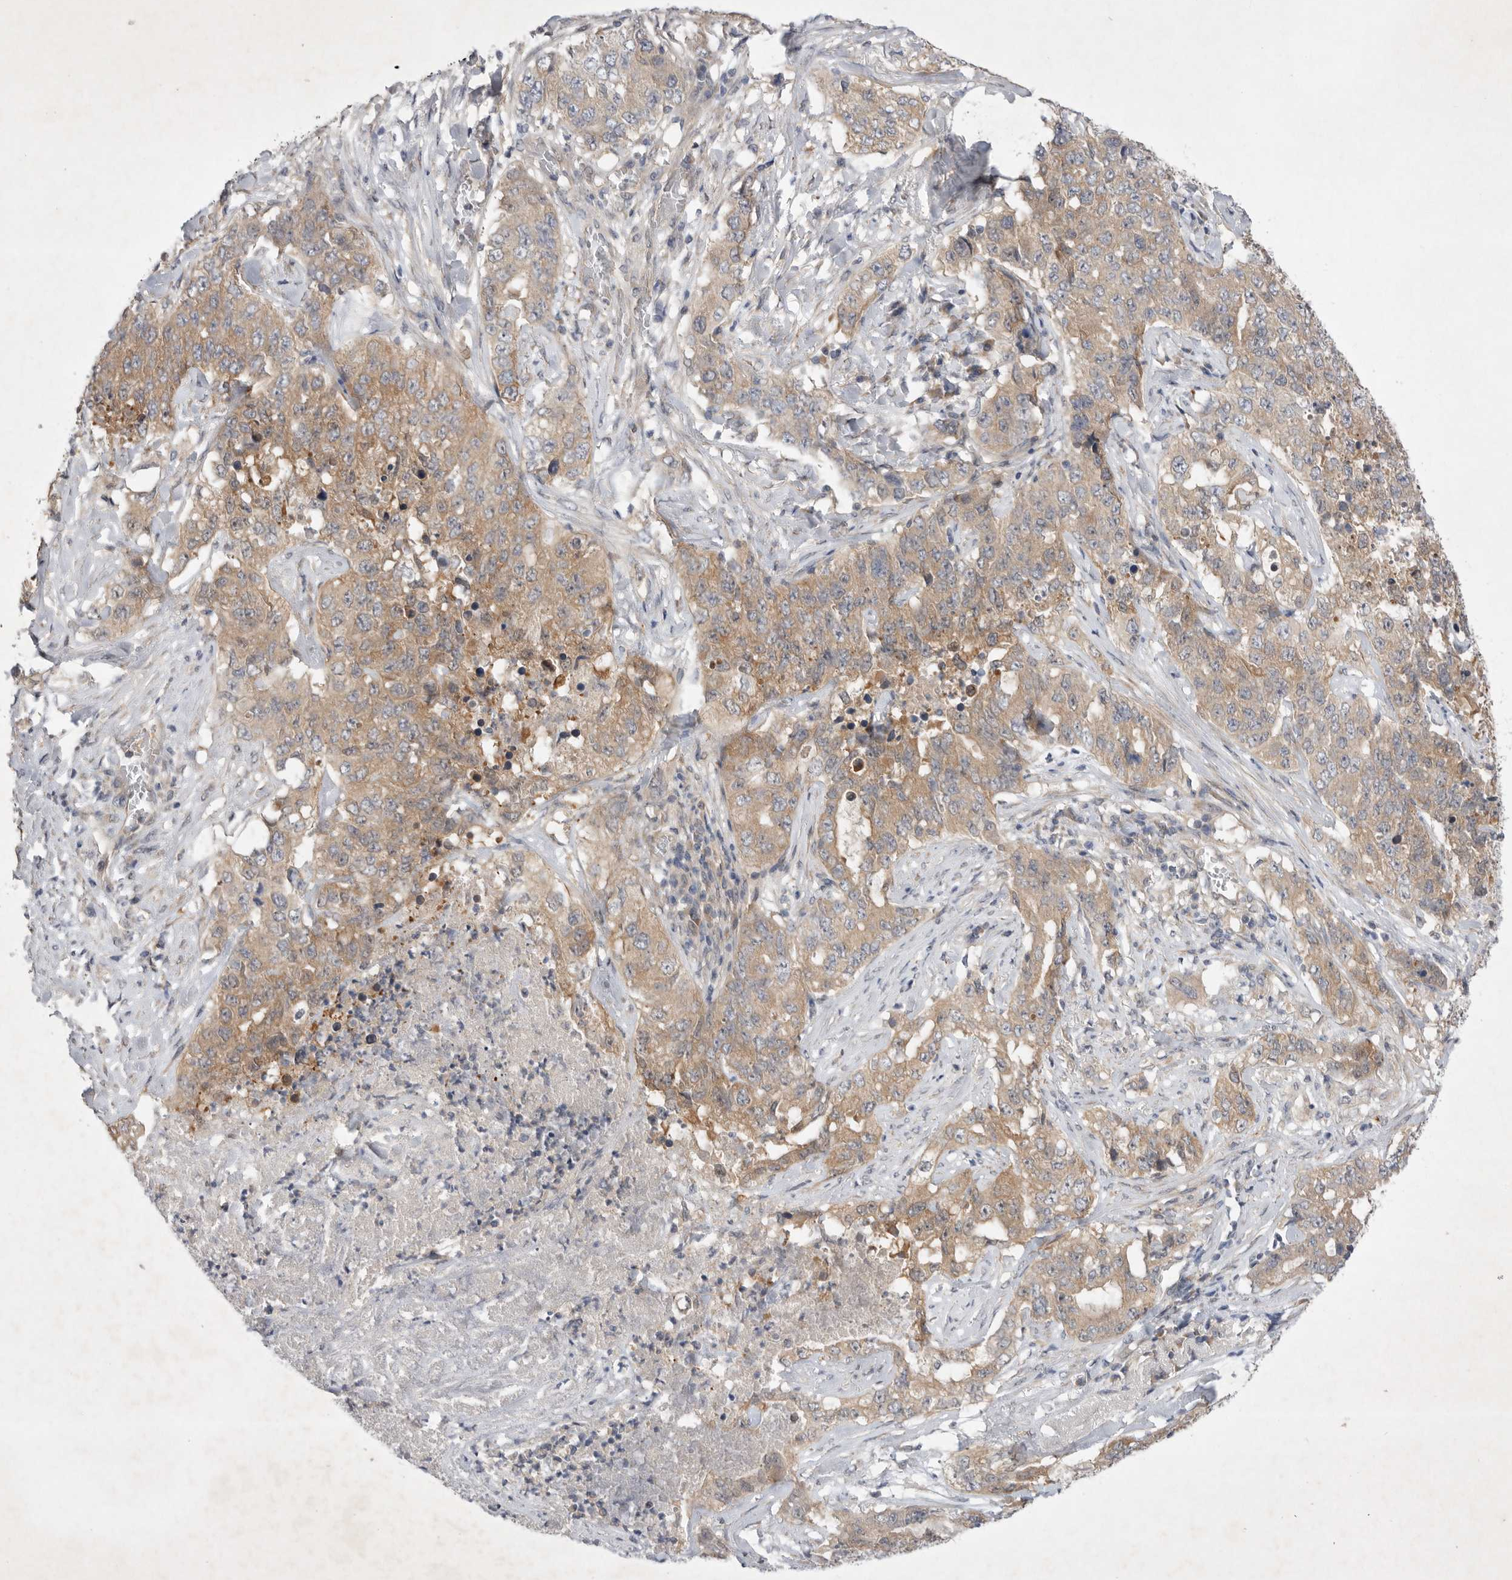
{"staining": {"intensity": "moderate", "quantity": ">75%", "location": "cytoplasmic/membranous"}, "tissue": "lung cancer", "cell_type": "Tumor cells", "image_type": "cancer", "snomed": [{"axis": "morphology", "description": "Adenocarcinoma, NOS"}, {"axis": "topography", "description": "Lung"}], "caption": "The histopathology image exhibits immunohistochemical staining of lung cancer (adenocarcinoma). There is moderate cytoplasmic/membranous staining is present in about >75% of tumor cells. The protein of interest is stained brown, and the nuclei are stained in blue (DAB (3,3'-diaminobenzidine) IHC with brightfield microscopy, high magnification).", "gene": "PTPDC1", "patient": {"sex": "female", "age": 51}}